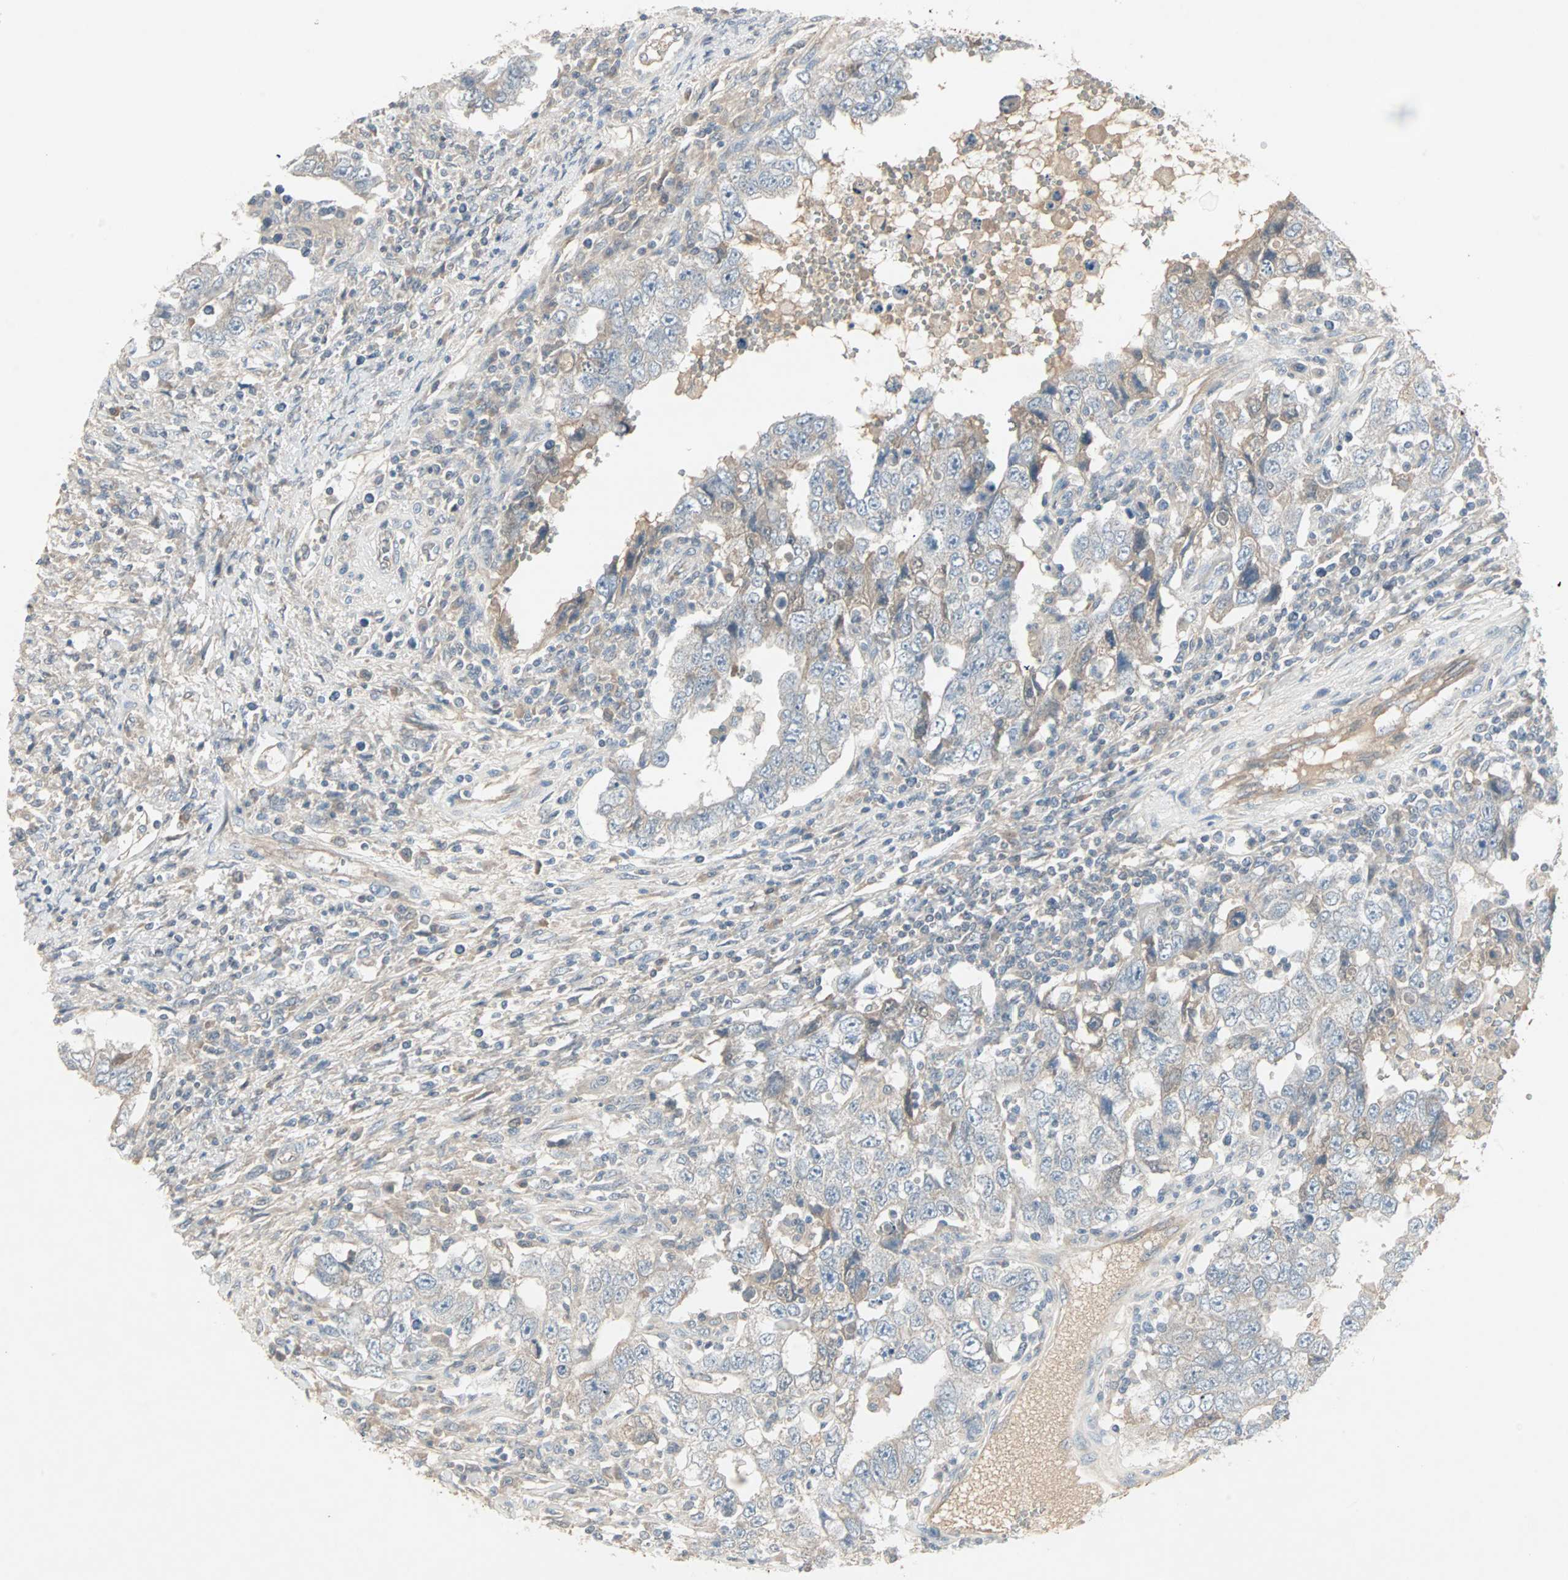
{"staining": {"intensity": "negative", "quantity": "none", "location": "none"}, "tissue": "testis cancer", "cell_type": "Tumor cells", "image_type": "cancer", "snomed": [{"axis": "morphology", "description": "Carcinoma, Embryonal, NOS"}, {"axis": "topography", "description": "Testis"}], "caption": "Embryonal carcinoma (testis) was stained to show a protein in brown. There is no significant expression in tumor cells.", "gene": "JMJD7-PLA2G4B", "patient": {"sex": "male", "age": 26}}